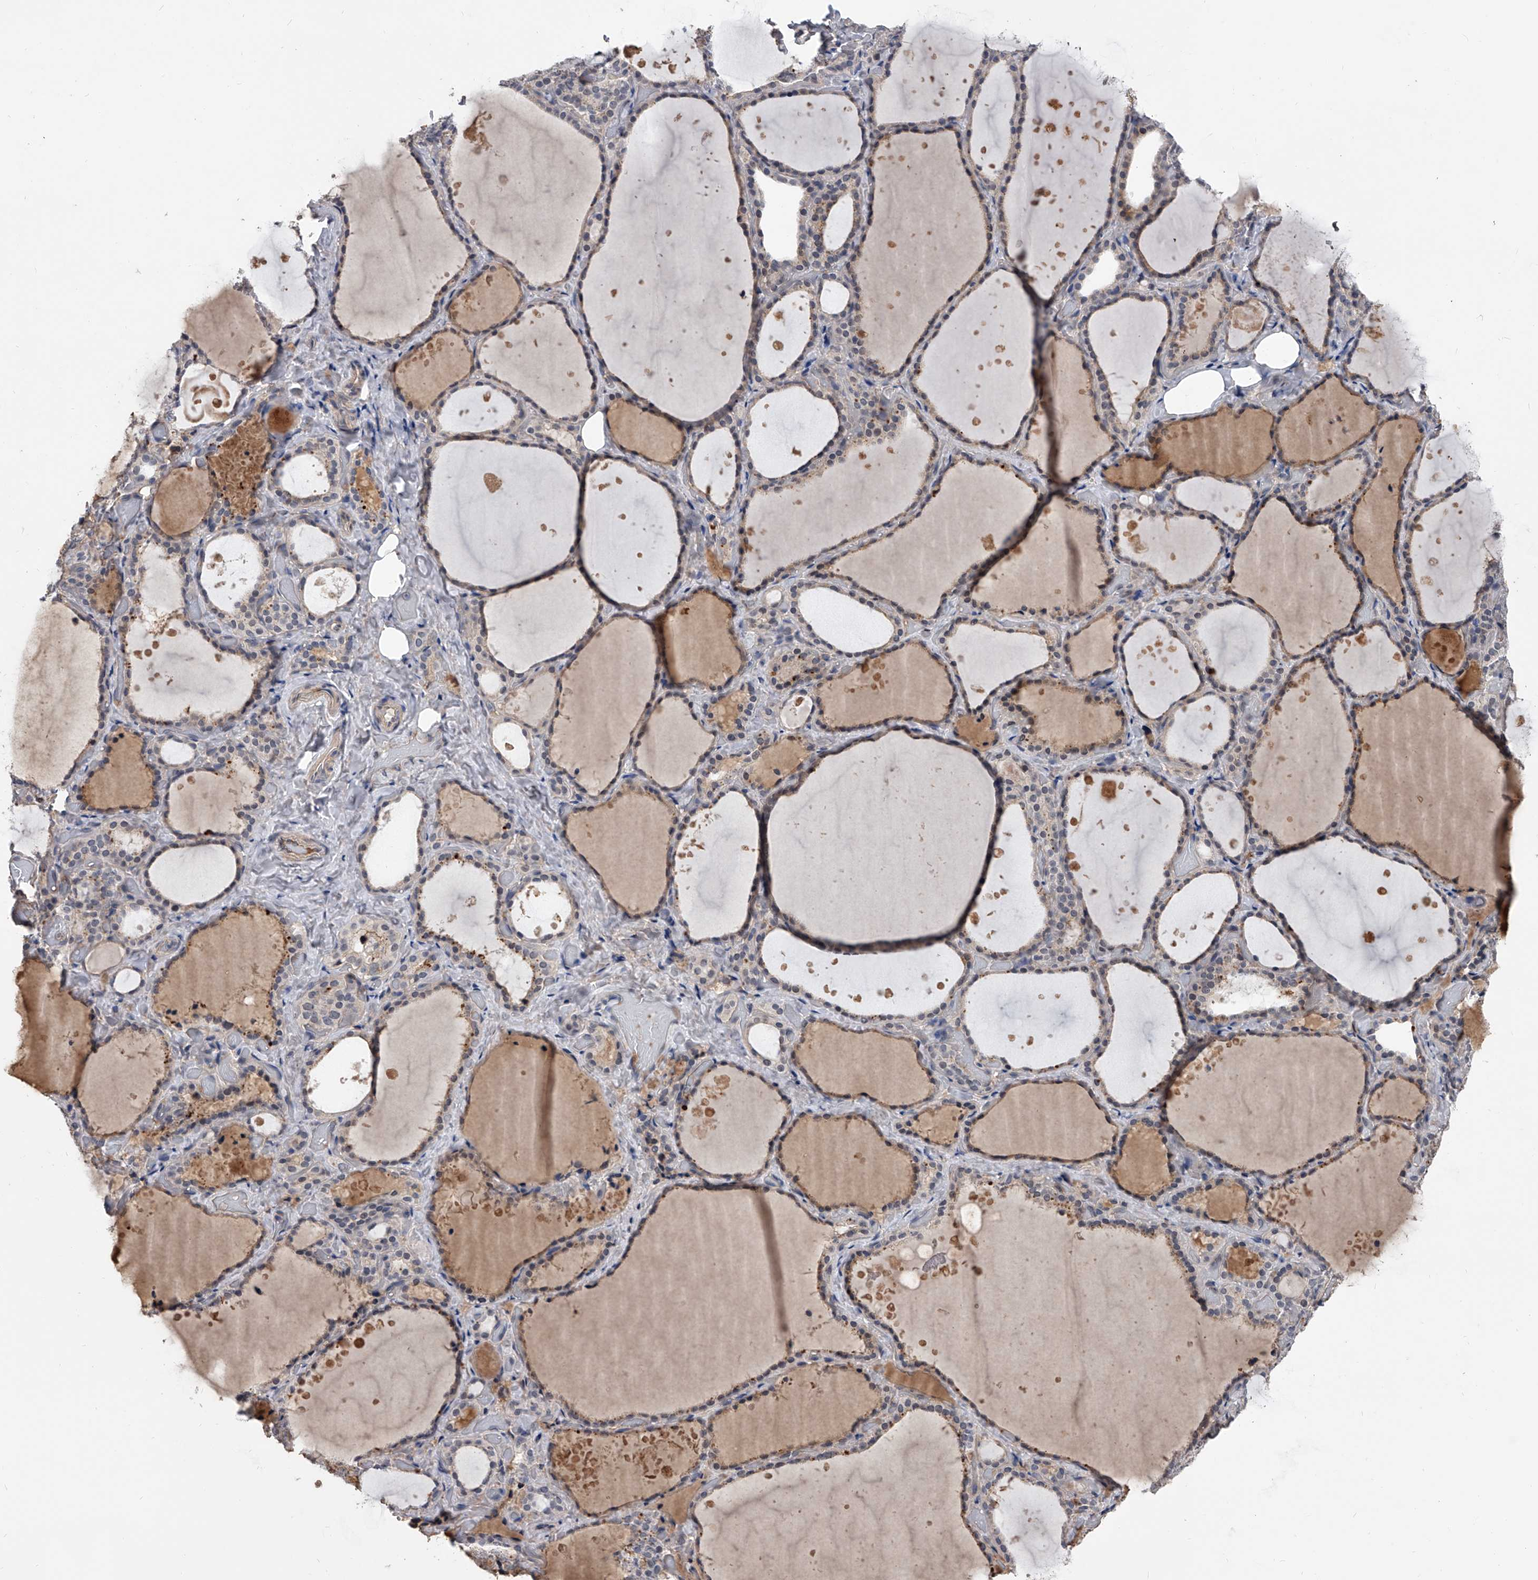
{"staining": {"intensity": "weak", "quantity": ">75%", "location": "cytoplasmic/membranous"}, "tissue": "thyroid gland", "cell_type": "Glandular cells", "image_type": "normal", "snomed": [{"axis": "morphology", "description": "Normal tissue, NOS"}, {"axis": "topography", "description": "Thyroid gland"}], "caption": "IHC of normal human thyroid gland reveals low levels of weak cytoplasmic/membranous staining in about >75% of glandular cells. (DAB (3,3'-diaminobenzidine) IHC with brightfield microscopy, high magnification).", "gene": "ZNF25", "patient": {"sex": "female", "age": 44}}